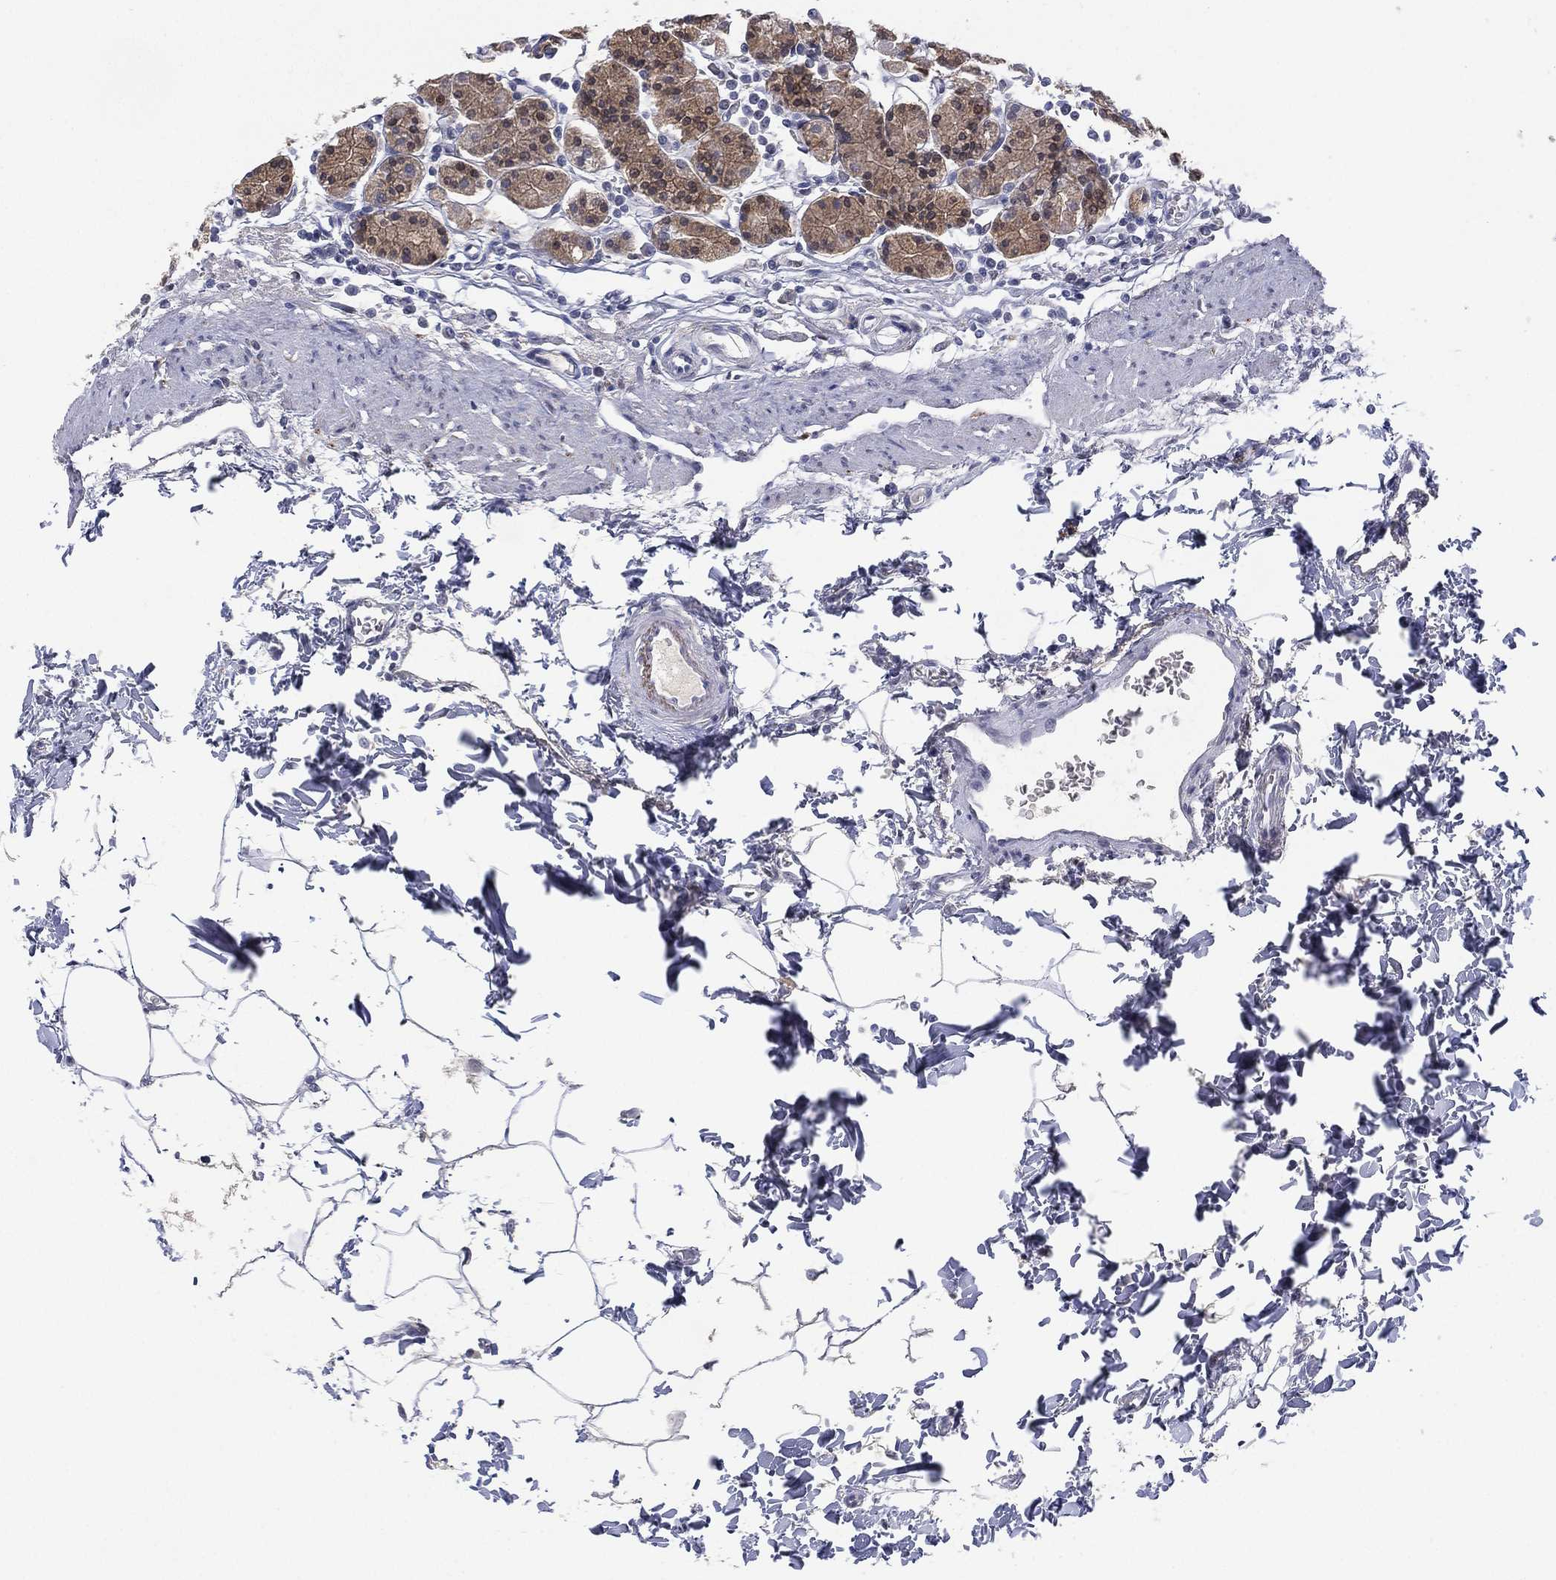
{"staining": {"intensity": "weak", "quantity": "25%-75%", "location": "cytoplasmic/membranous"}, "tissue": "stomach", "cell_type": "Glandular cells", "image_type": "normal", "snomed": [{"axis": "morphology", "description": "Normal tissue, NOS"}, {"axis": "topography", "description": "Stomach, upper"}, {"axis": "topography", "description": "Stomach"}], "caption": "A histopathology image of stomach stained for a protein displays weak cytoplasmic/membranous brown staining in glandular cells.", "gene": "DDAH1", "patient": {"sex": "male", "age": 62}}